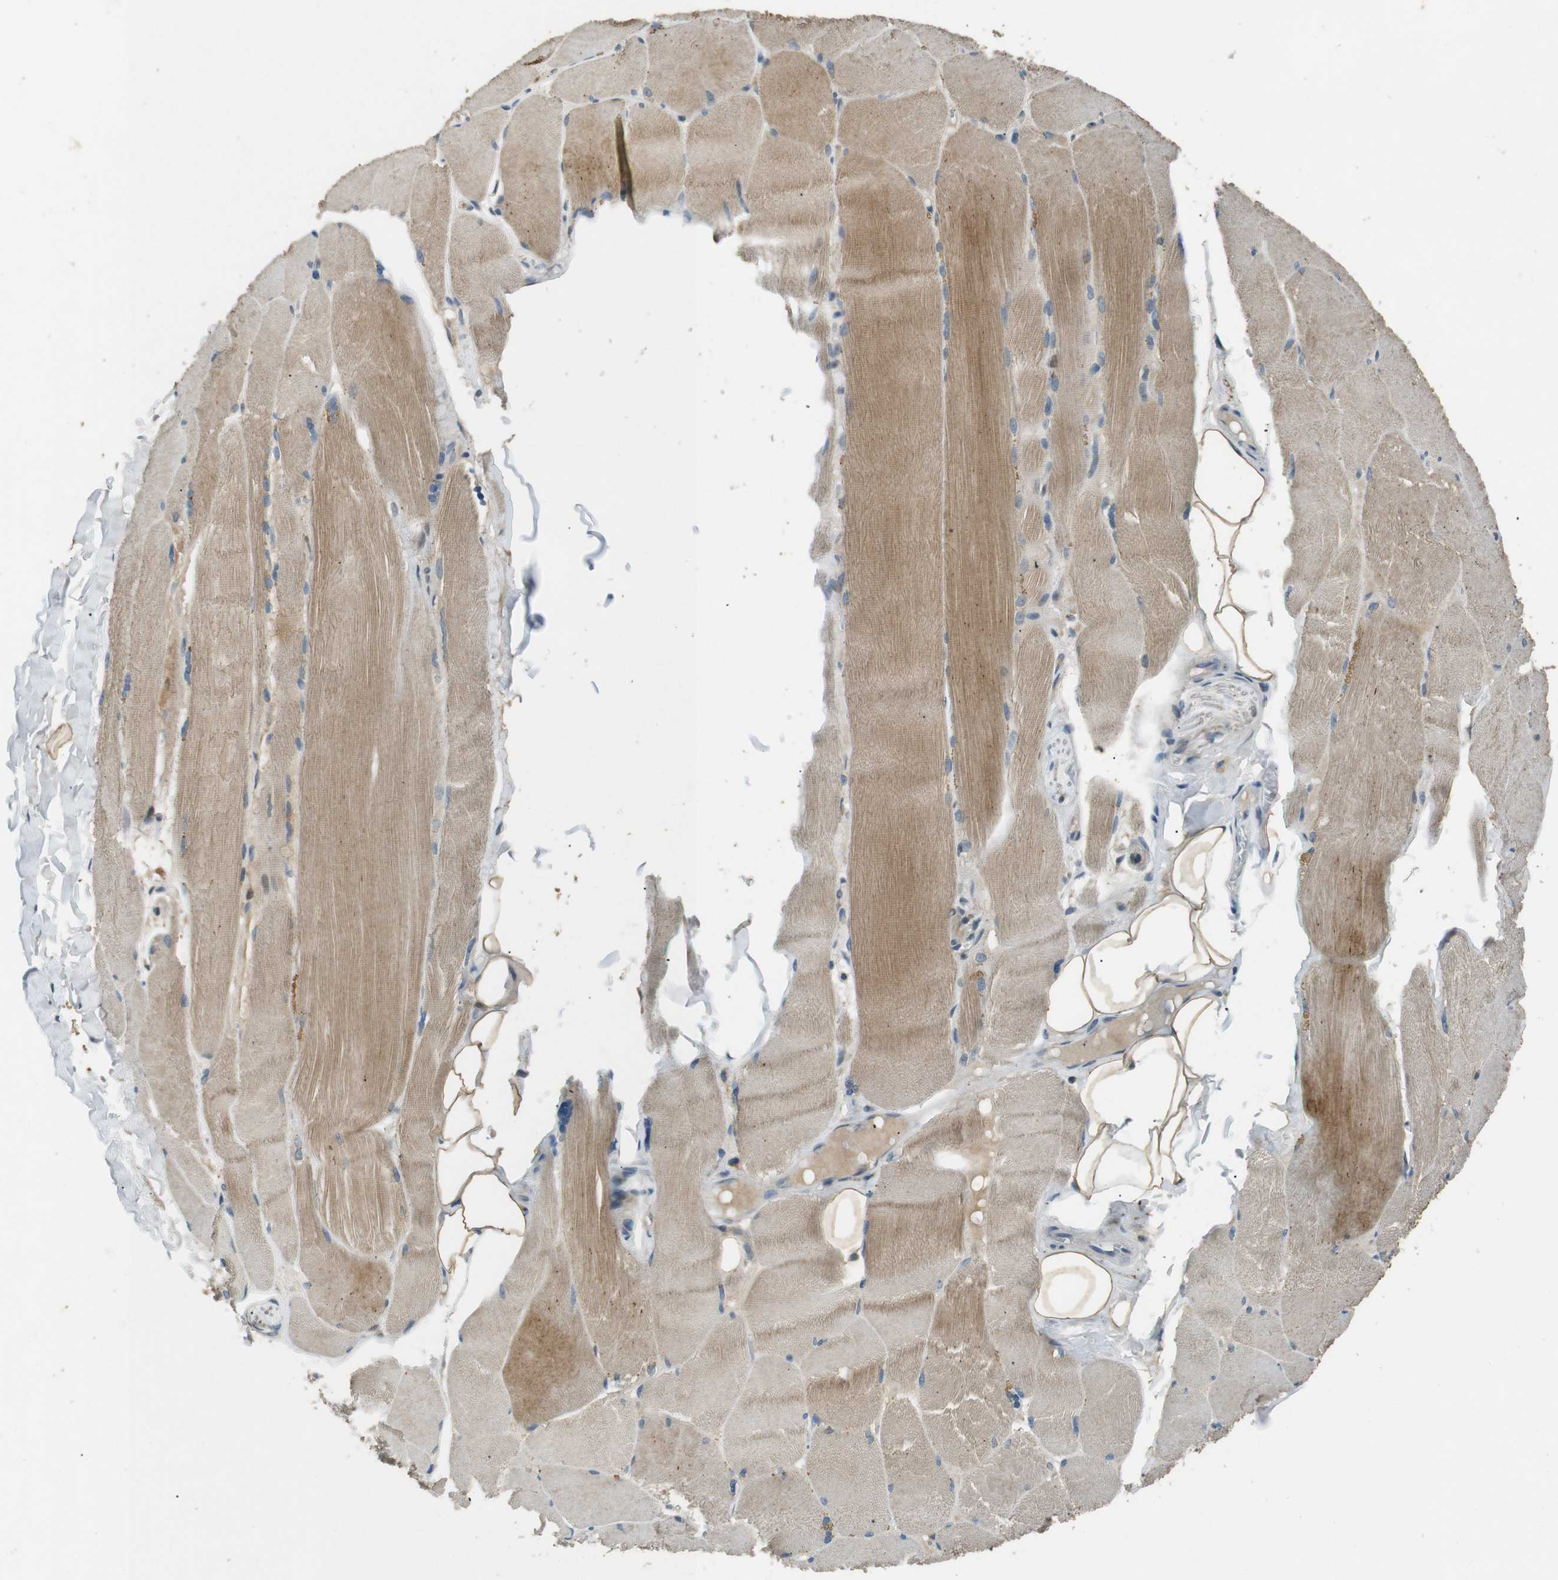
{"staining": {"intensity": "moderate", "quantity": "25%-75%", "location": "cytoplasmic/membranous"}, "tissue": "skeletal muscle", "cell_type": "Myocytes", "image_type": "normal", "snomed": [{"axis": "morphology", "description": "Normal tissue, NOS"}, {"axis": "topography", "description": "Skin"}, {"axis": "topography", "description": "Skeletal muscle"}], "caption": "A histopathology image of skeletal muscle stained for a protein demonstrates moderate cytoplasmic/membranous brown staining in myocytes.", "gene": "MAGI2", "patient": {"sex": "male", "age": 83}}